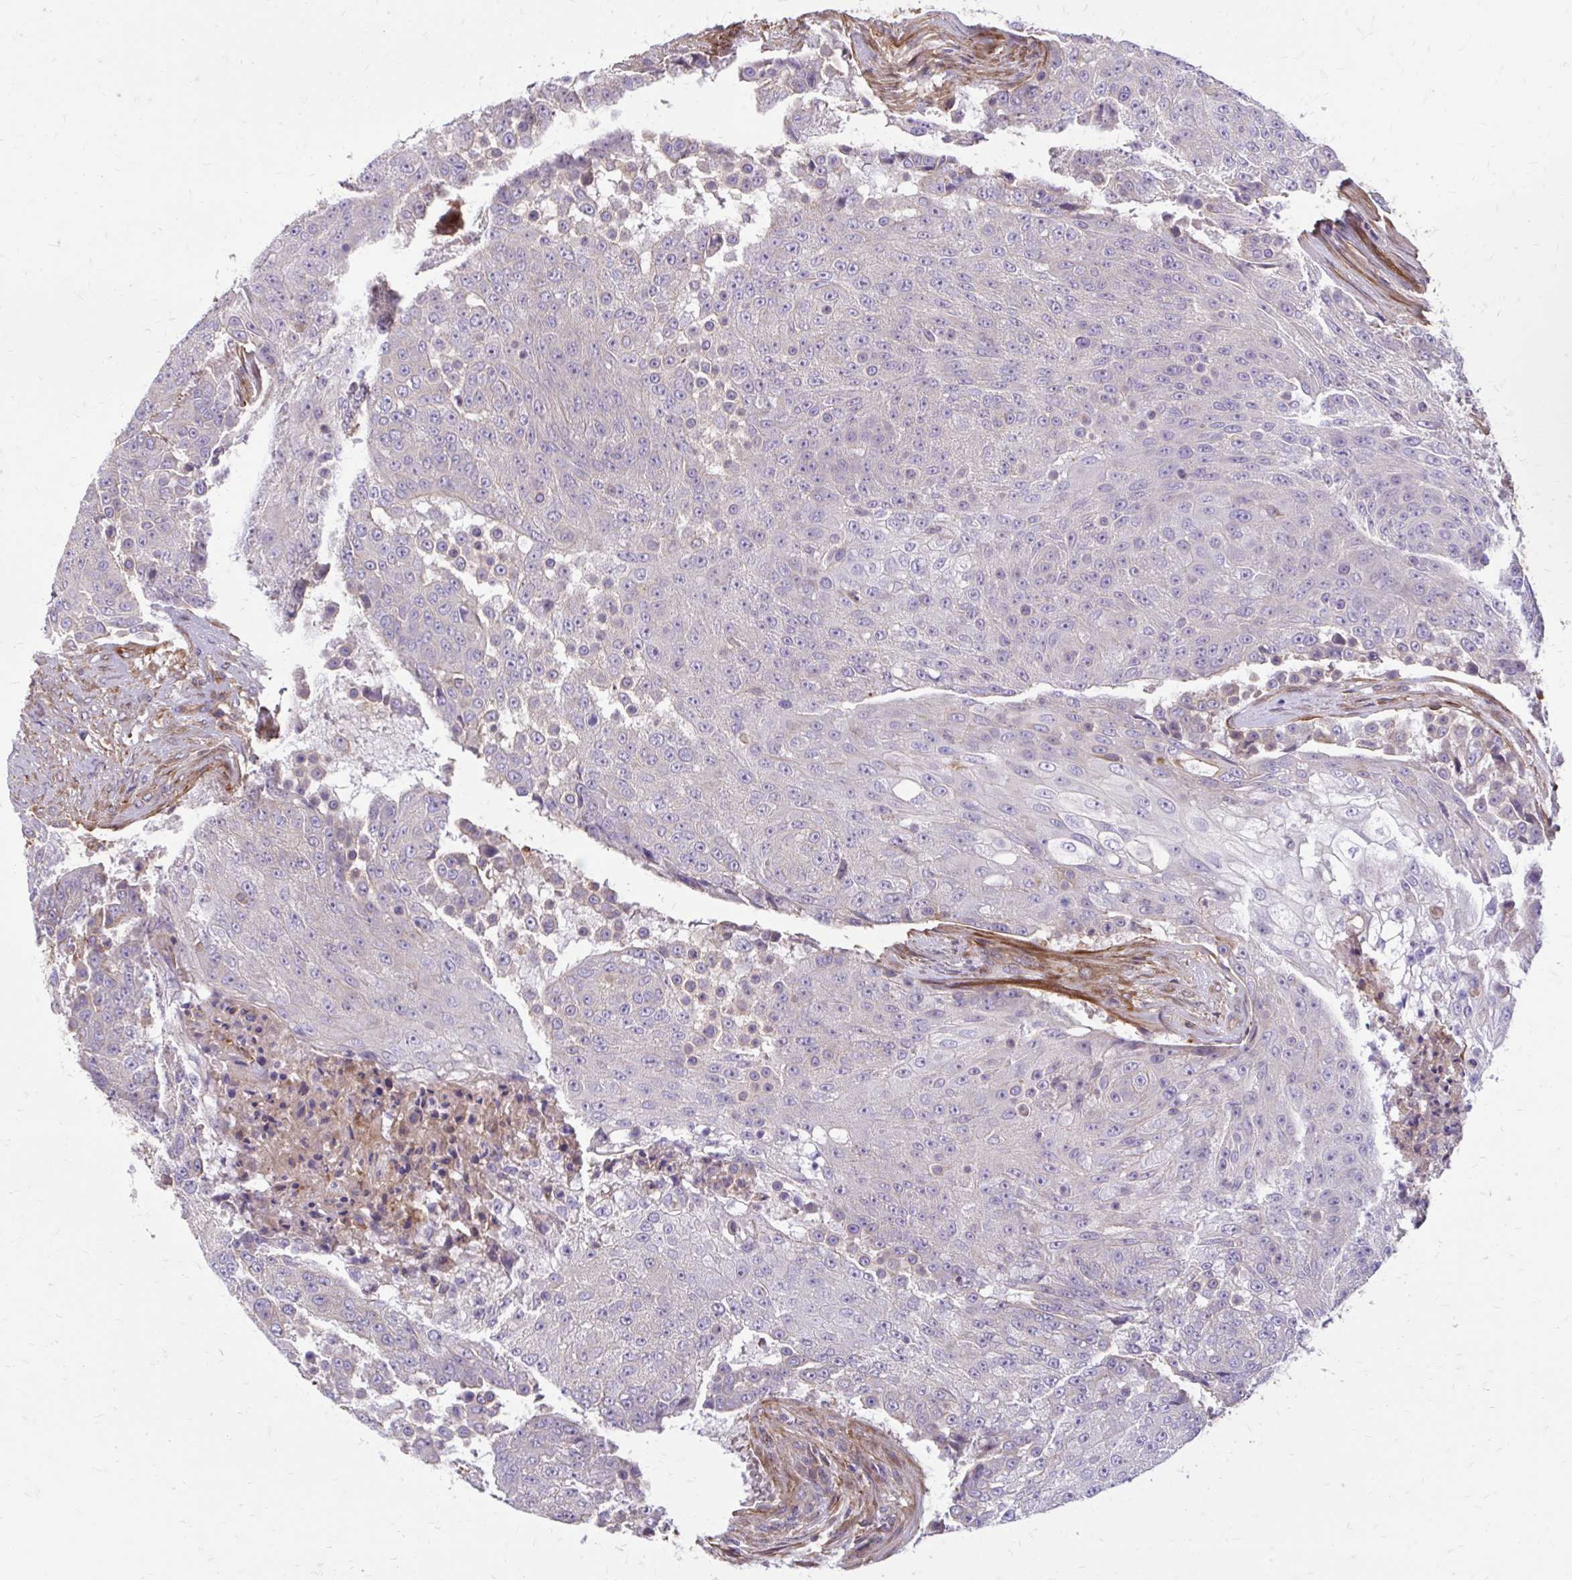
{"staining": {"intensity": "negative", "quantity": "none", "location": "none"}, "tissue": "urothelial cancer", "cell_type": "Tumor cells", "image_type": "cancer", "snomed": [{"axis": "morphology", "description": "Urothelial carcinoma, High grade"}, {"axis": "topography", "description": "Urinary bladder"}], "caption": "Urothelial carcinoma (high-grade) stained for a protein using immunohistochemistry (IHC) exhibits no positivity tumor cells.", "gene": "FAP", "patient": {"sex": "female", "age": 63}}